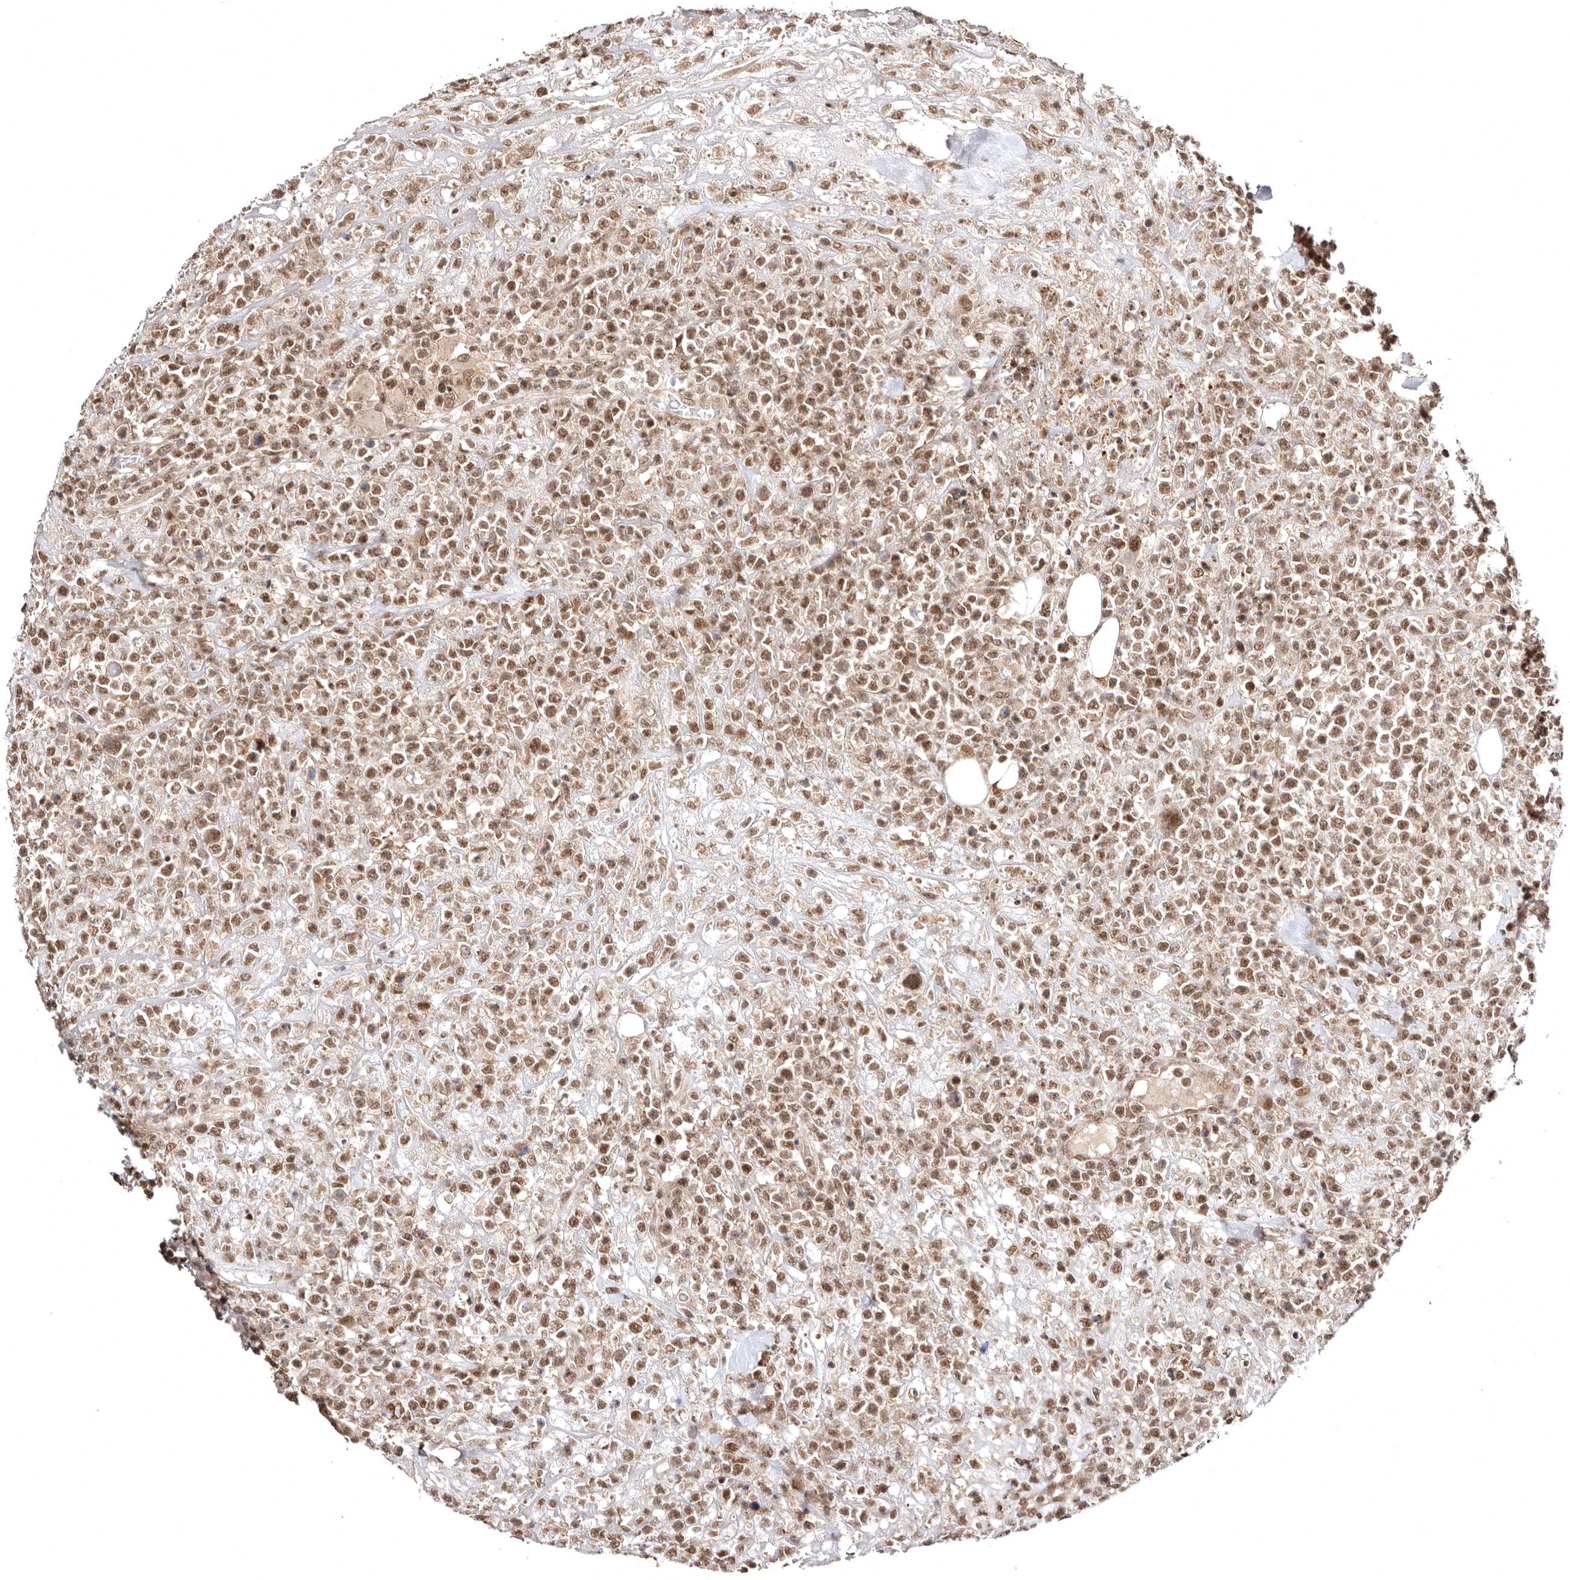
{"staining": {"intensity": "moderate", "quantity": ">75%", "location": "nuclear"}, "tissue": "lymphoma", "cell_type": "Tumor cells", "image_type": "cancer", "snomed": [{"axis": "morphology", "description": "Malignant lymphoma, non-Hodgkin's type, High grade"}, {"axis": "topography", "description": "Colon"}], "caption": "A brown stain labels moderate nuclear positivity of a protein in human lymphoma tumor cells.", "gene": "MED8", "patient": {"sex": "female", "age": 53}}